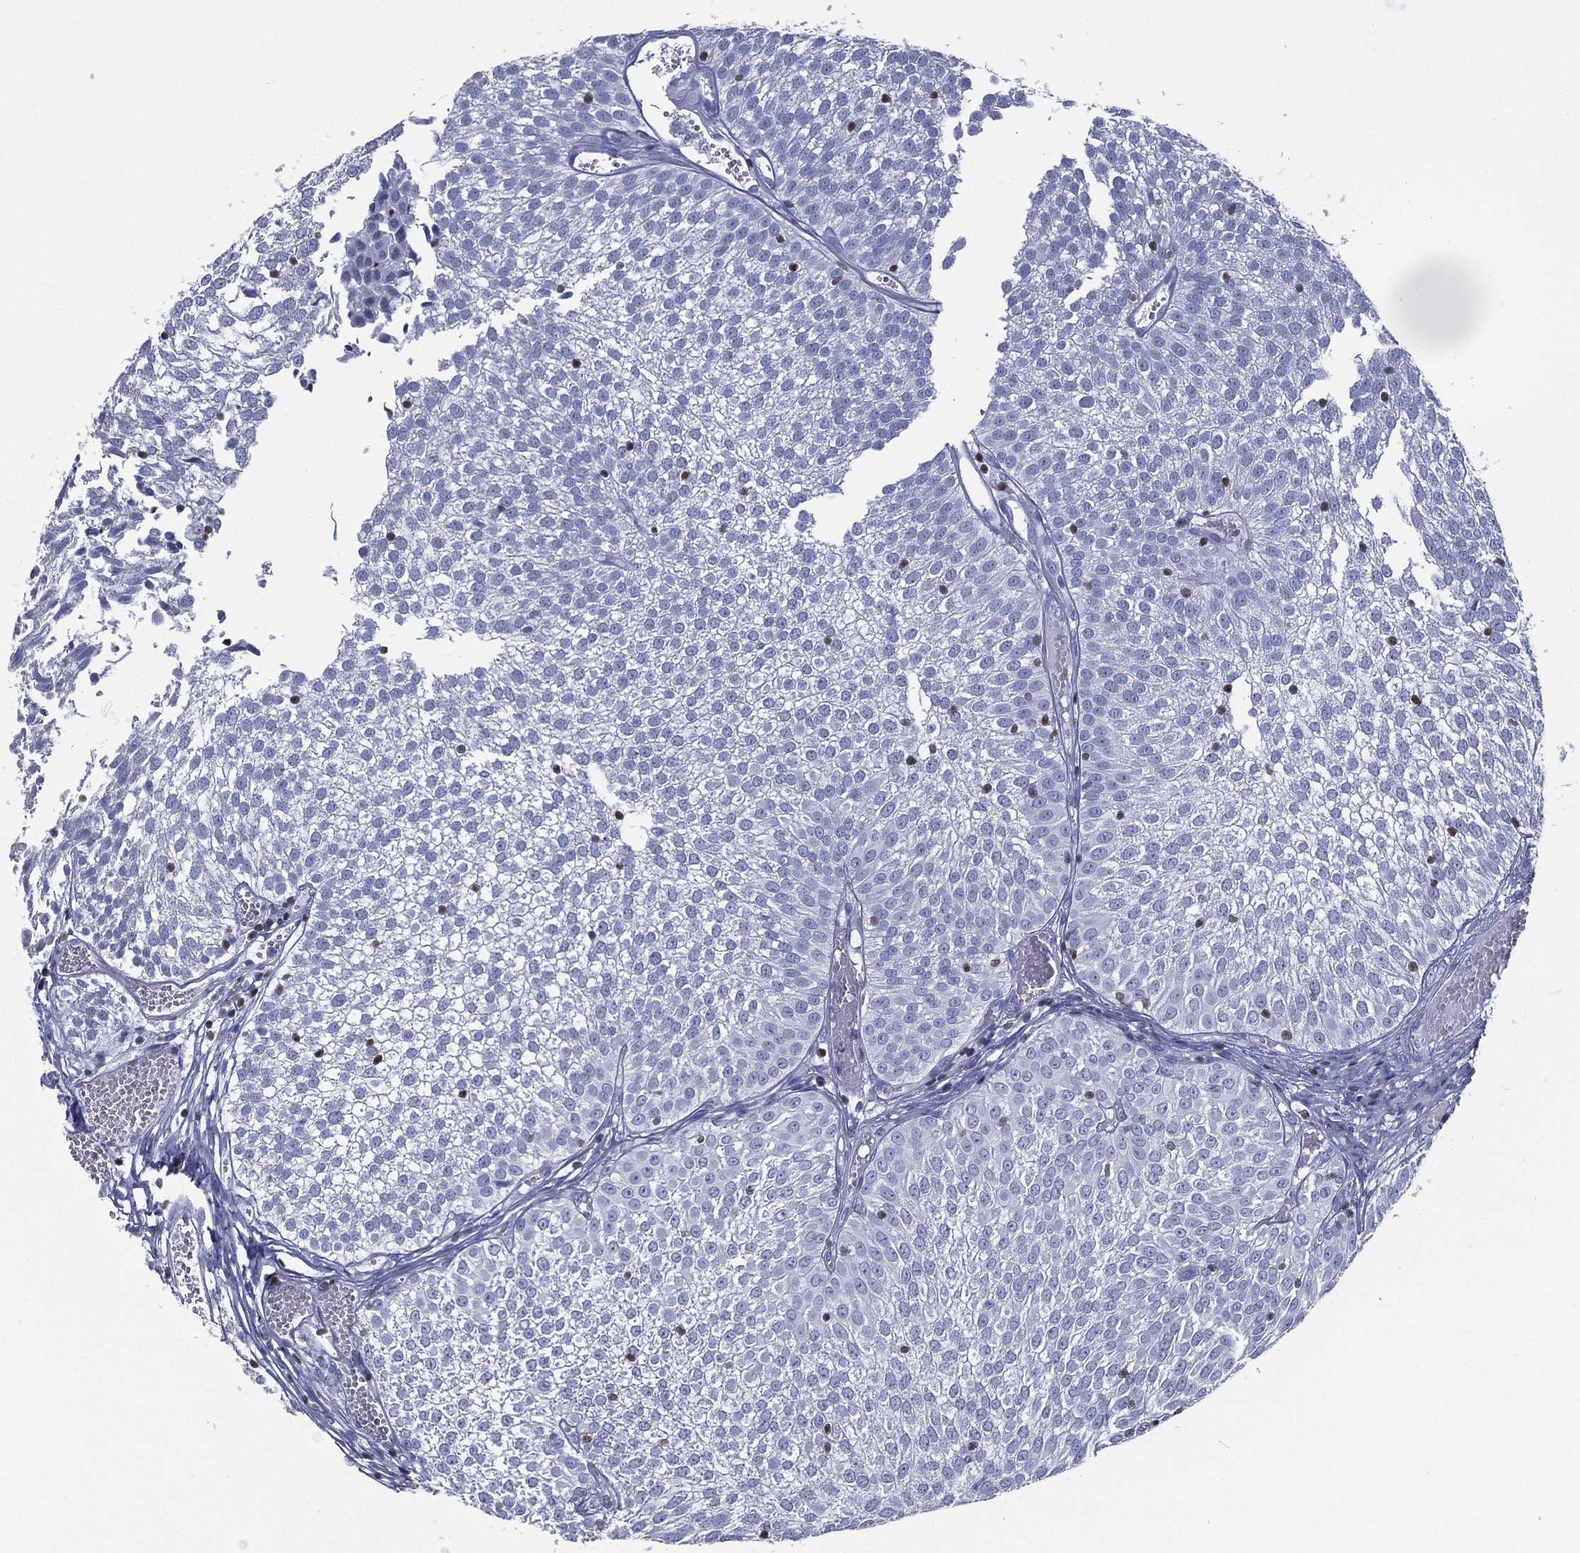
{"staining": {"intensity": "negative", "quantity": "none", "location": "none"}, "tissue": "urothelial cancer", "cell_type": "Tumor cells", "image_type": "cancer", "snomed": [{"axis": "morphology", "description": "Urothelial carcinoma, Low grade"}, {"axis": "topography", "description": "Urinary bladder"}], "caption": "Human low-grade urothelial carcinoma stained for a protein using IHC demonstrates no expression in tumor cells.", "gene": "PYHIN1", "patient": {"sex": "male", "age": 52}}